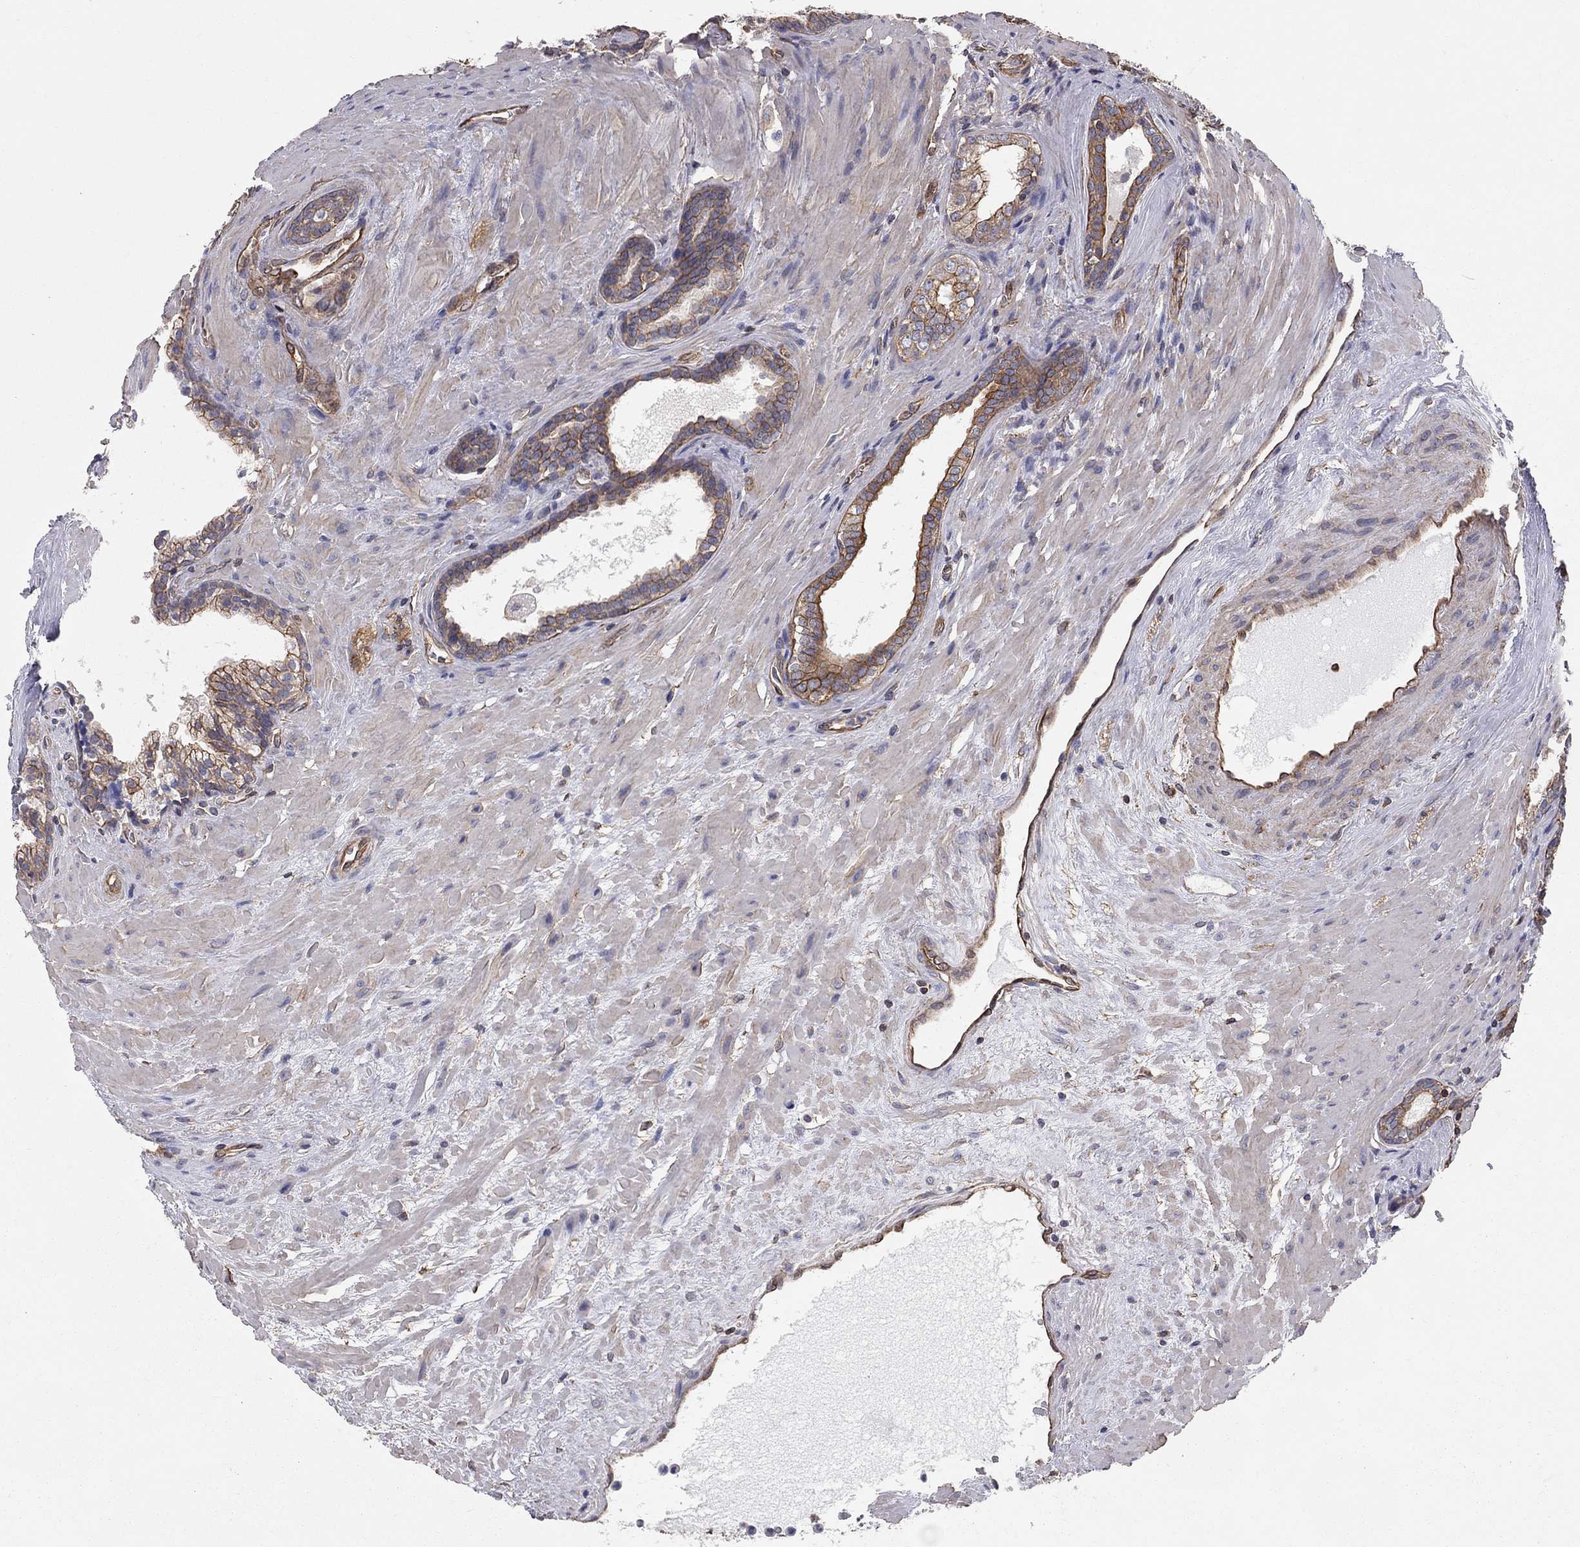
{"staining": {"intensity": "strong", "quantity": "<25%", "location": "cytoplasmic/membranous"}, "tissue": "prostate cancer", "cell_type": "Tumor cells", "image_type": "cancer", "snomed": [{"axis": "morphology", "description": "Adenocarcinoma, NOS"}, {"axis": "topography", "description": "Prostate"}], "caption": "IHC (DAB (3,3'-diaminobenzidine)) staining of prostate cancer displays strong cytoplasmic/membranous protein positivity in about <25% of tumor cells.", "gene": "BICDL2", "patient": {"sex": "male", "age": 66}}